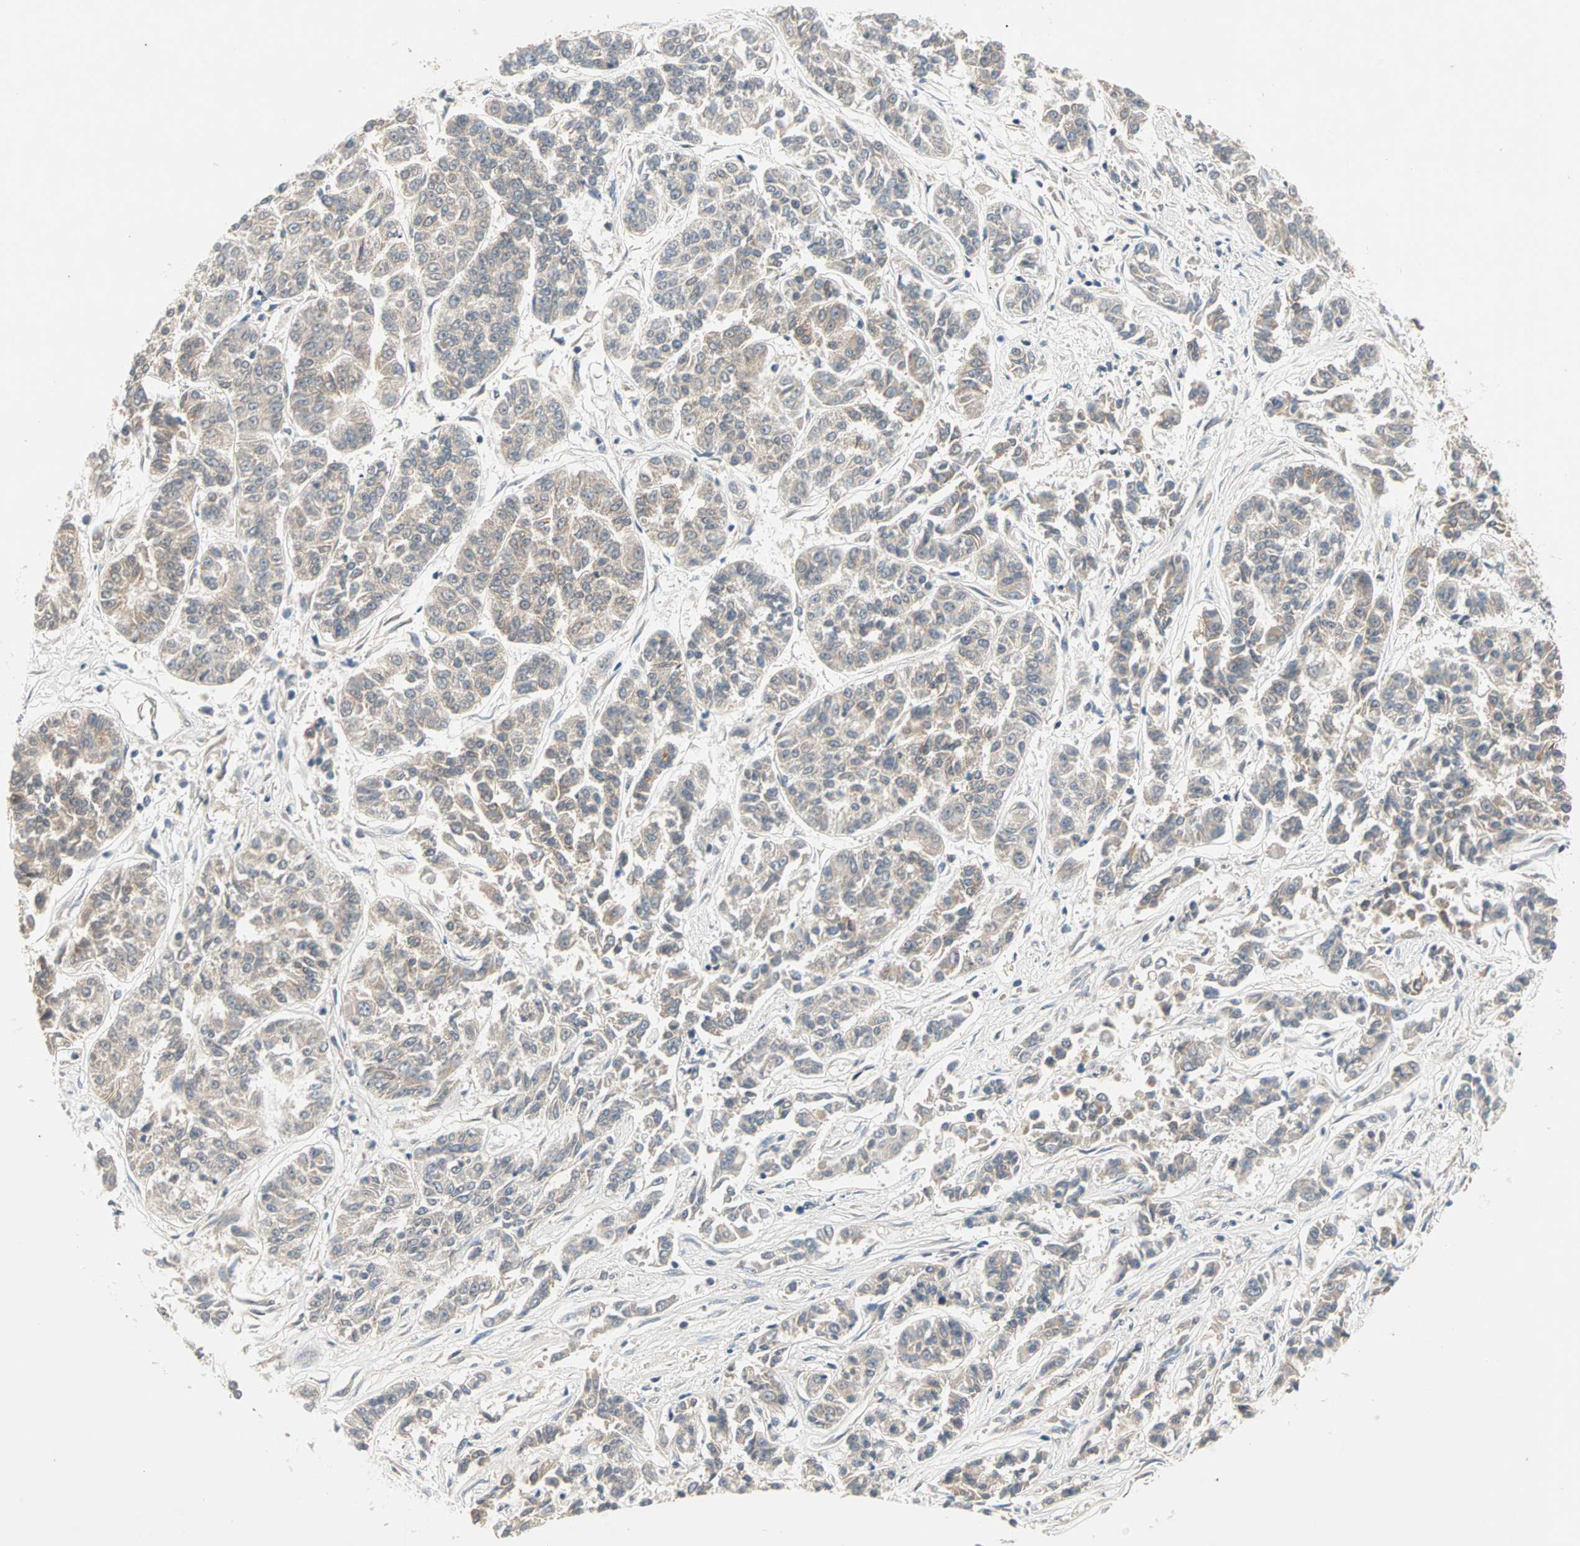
{"staining": {"intensity": "weak", "quantity": "25%-75%", "location": "cytoplasmic/membranous"}, "tissue": "lung cancer", "cell_type": "Tumor cells", "image_type": "cancer", "snomed": [{"axis": "morphology", "description": "Adenocarcinoma, NOS"}, {"axis": "topography", "description": "Lung"}], "caption": "This is an image of immunohistochemistry (IHC) staining of lung cancer, which shows weak positivity in the cytoplasmic/membranous of tumor cells.", "gene": "PROS1", "patient": {"sex": "male", "age": 84}}